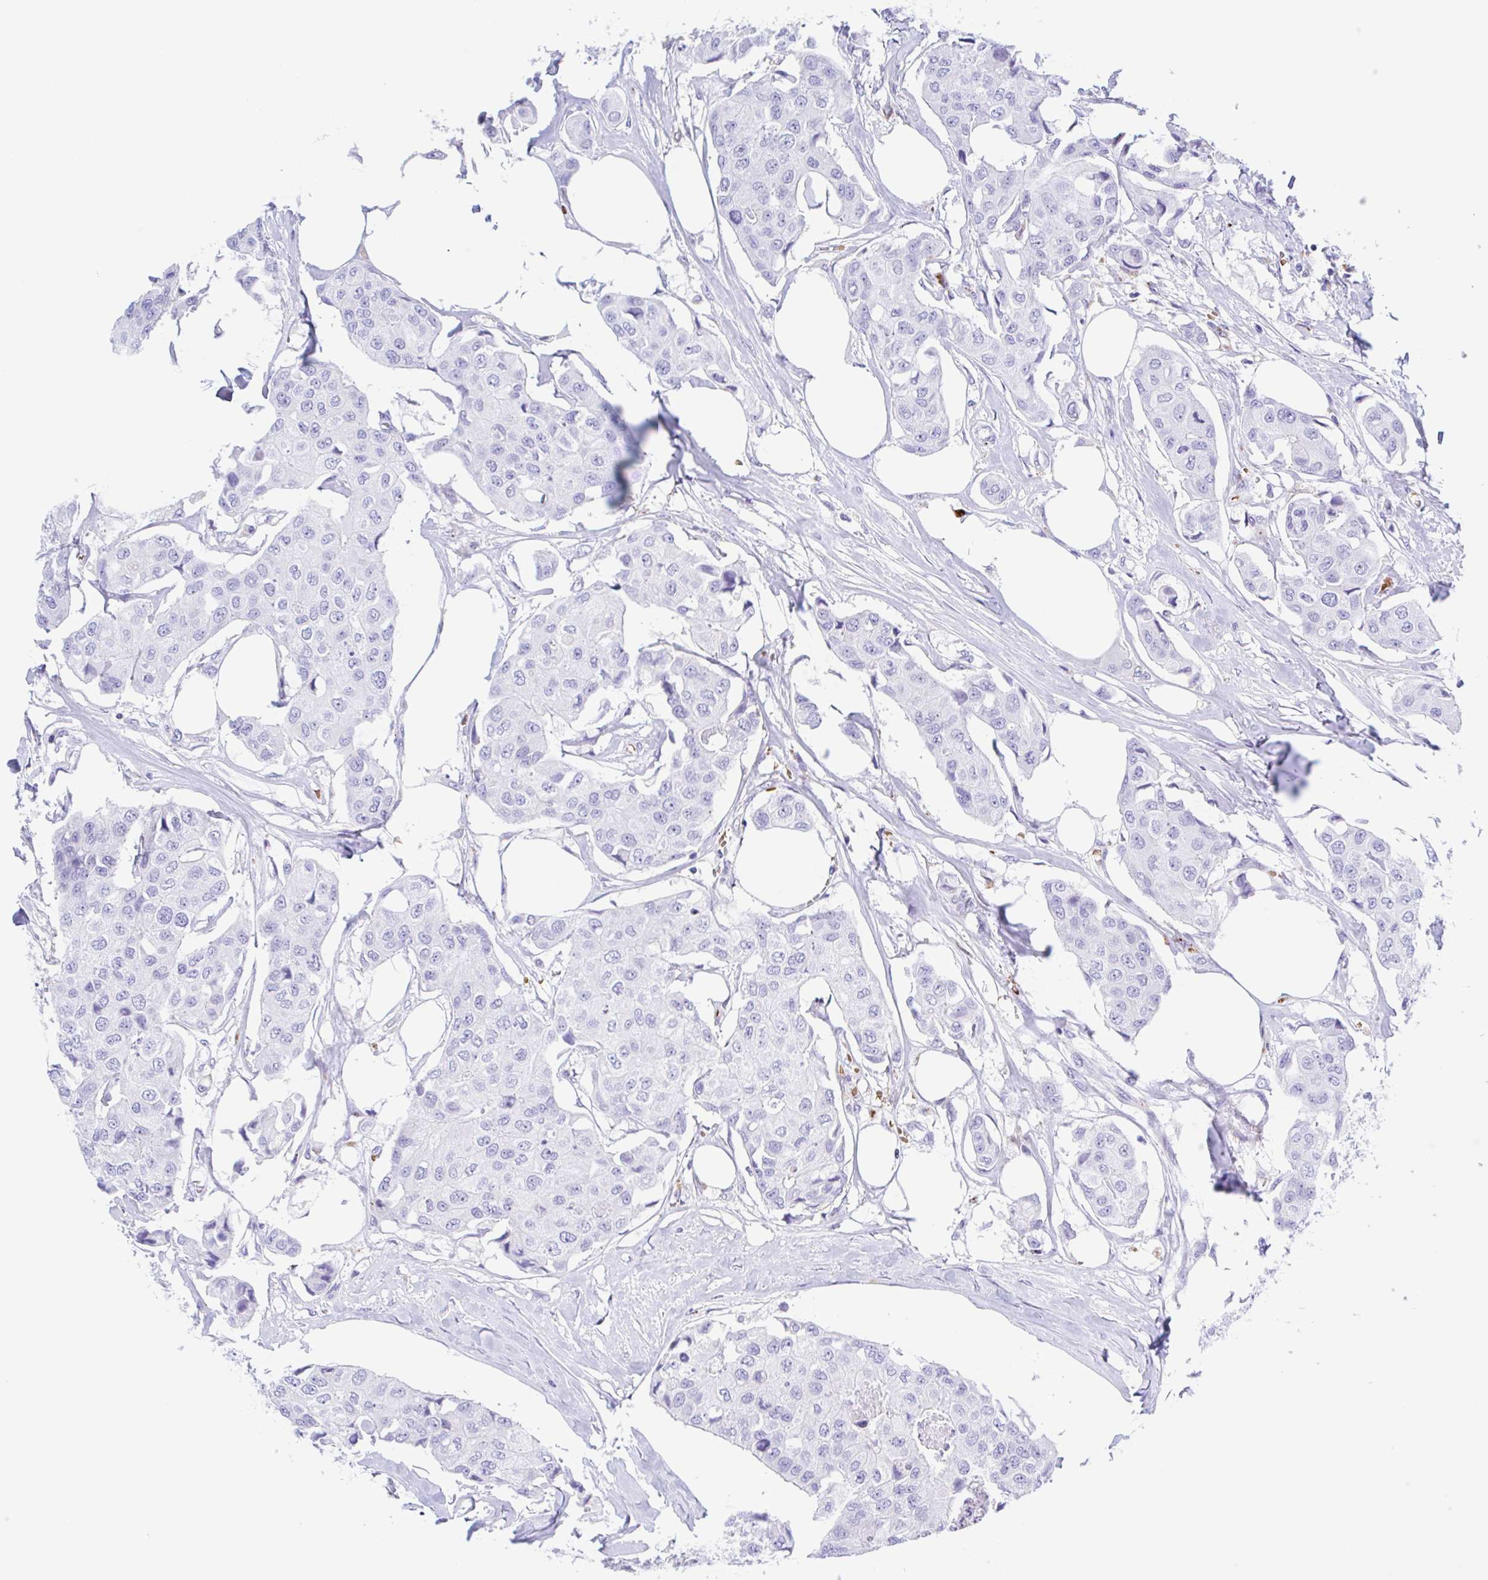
{"staining": {"intensity": "negative", "quantity": "none", "location": "none"}, "tissue": "breast cancer", "cell_type": "Tumor cells", "image_type": "cancer", "snomed": [{"axis": "morphology", "description": "Duct carcinoma"}, {"axis": "topography", "description": "Breast"}, {"axis": "topography", "description": "Lymph node"}], "caption": "IHC image of neoplastic tissue: invasive ductal carcinoma (breast) stained with DAB reveals no significant protein positivity in tumor cells.", "gene": "ANKRD9", "patient": {"sex": "female", "age": 80}}